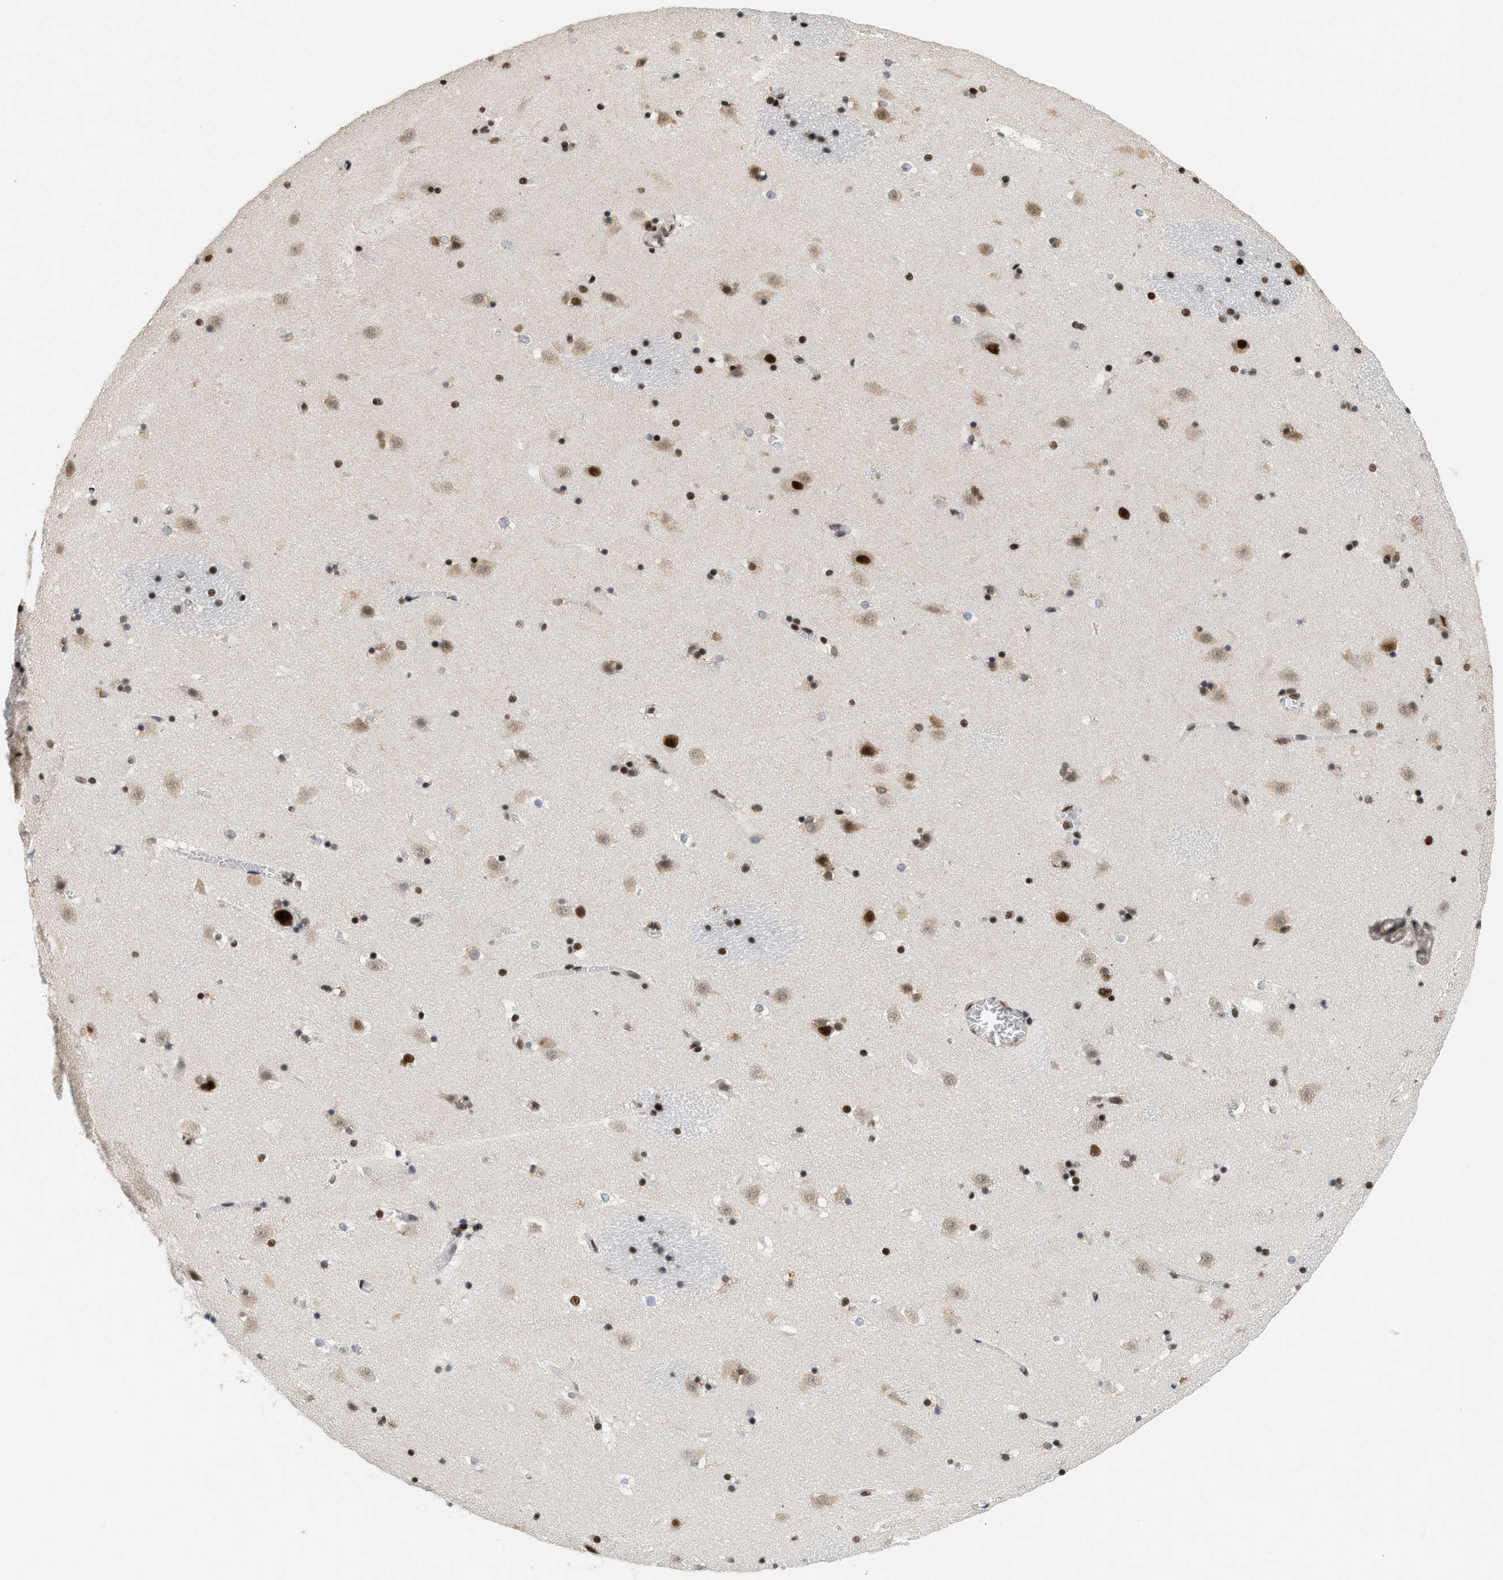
{"staining": {"intensity": "strong", "quantity": ">75%", "location": "nuclear"}, "tissue": "caudate", "cell_type": "Glial cells", "image_type": "normal", "snomed": [{"axis": "morphology", "description": "Normal tissue, NOS"}, {"axis": "topography", "description": "Lateral ventricle wall"}], "caption": "The micrograph reveals a brown stain indicating the presence of a protein in the nuclear of glial cells in caudate. The protein of interest is shown in brown color, while the nuclei are stained blue.", "gene": "SMARCB1", "patient": {"sex": "male", "age": 45}}